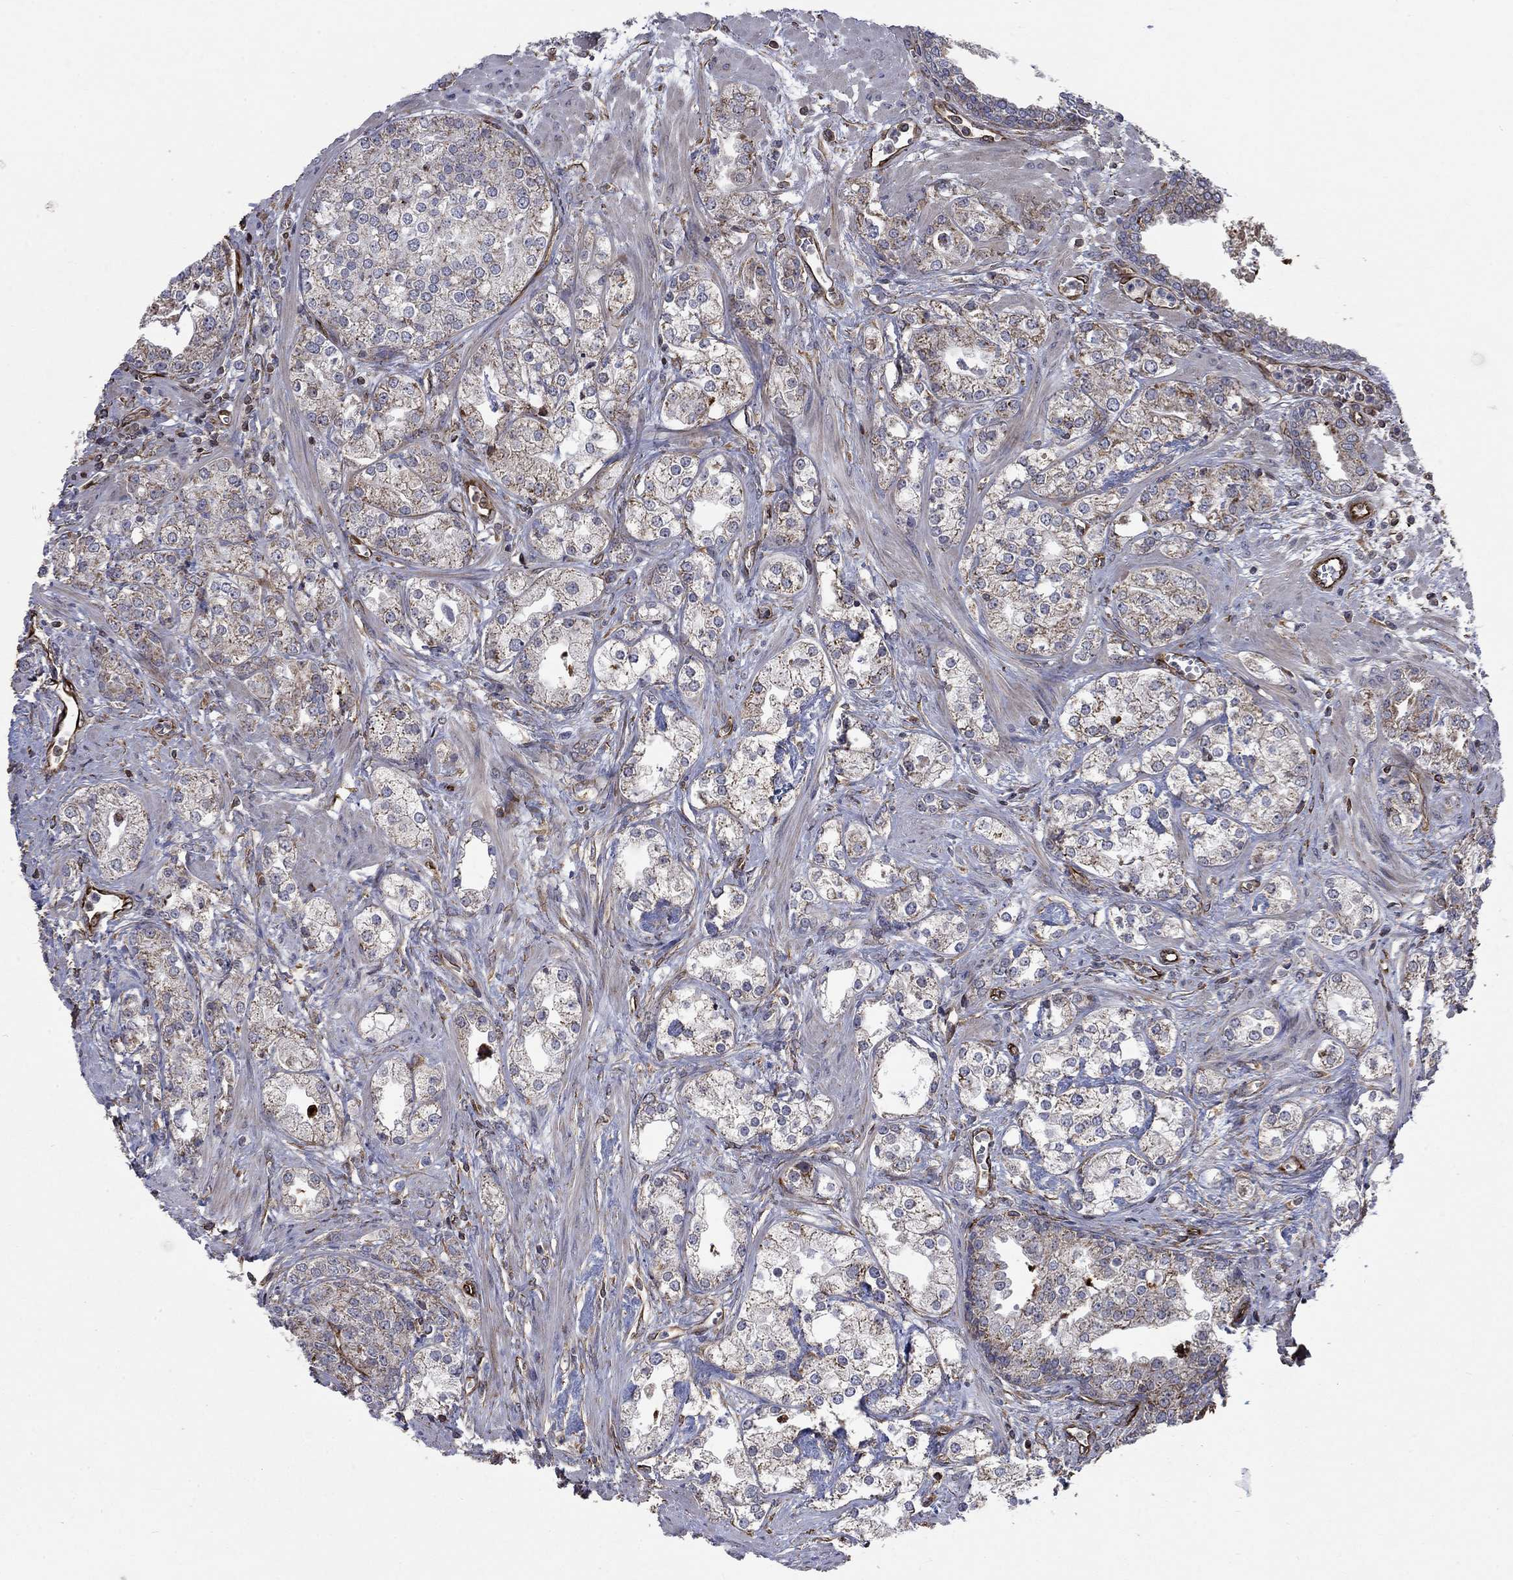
{"staining": {"intensity": "weak", "quantity": "25%-75%", "location": "cytoplasmic/membranous"}, "tissue": "prostate cancer", "cell_type": "Tumor cells", "image_type": "cancer", "snomed": [{"axis": "morphology", "description": "Adenocarcinoma, NOS"}, {"axis": "topography", "description": "Prostate and seminal vesicle, NOS"}, {"axis": "topography", "description": "Prostate"}], "caption": "Adenocarcinoma (prostate) was stained to show a protein in brown. There is low levels of weak cytoplasmic/membranous staining in about 25%-75% of tumor cells. Ihc stains the protein in brown and the nuclei are stained blue.", "gene": "NDUFC1", "patient": {"sex": "male", "age": 62}}